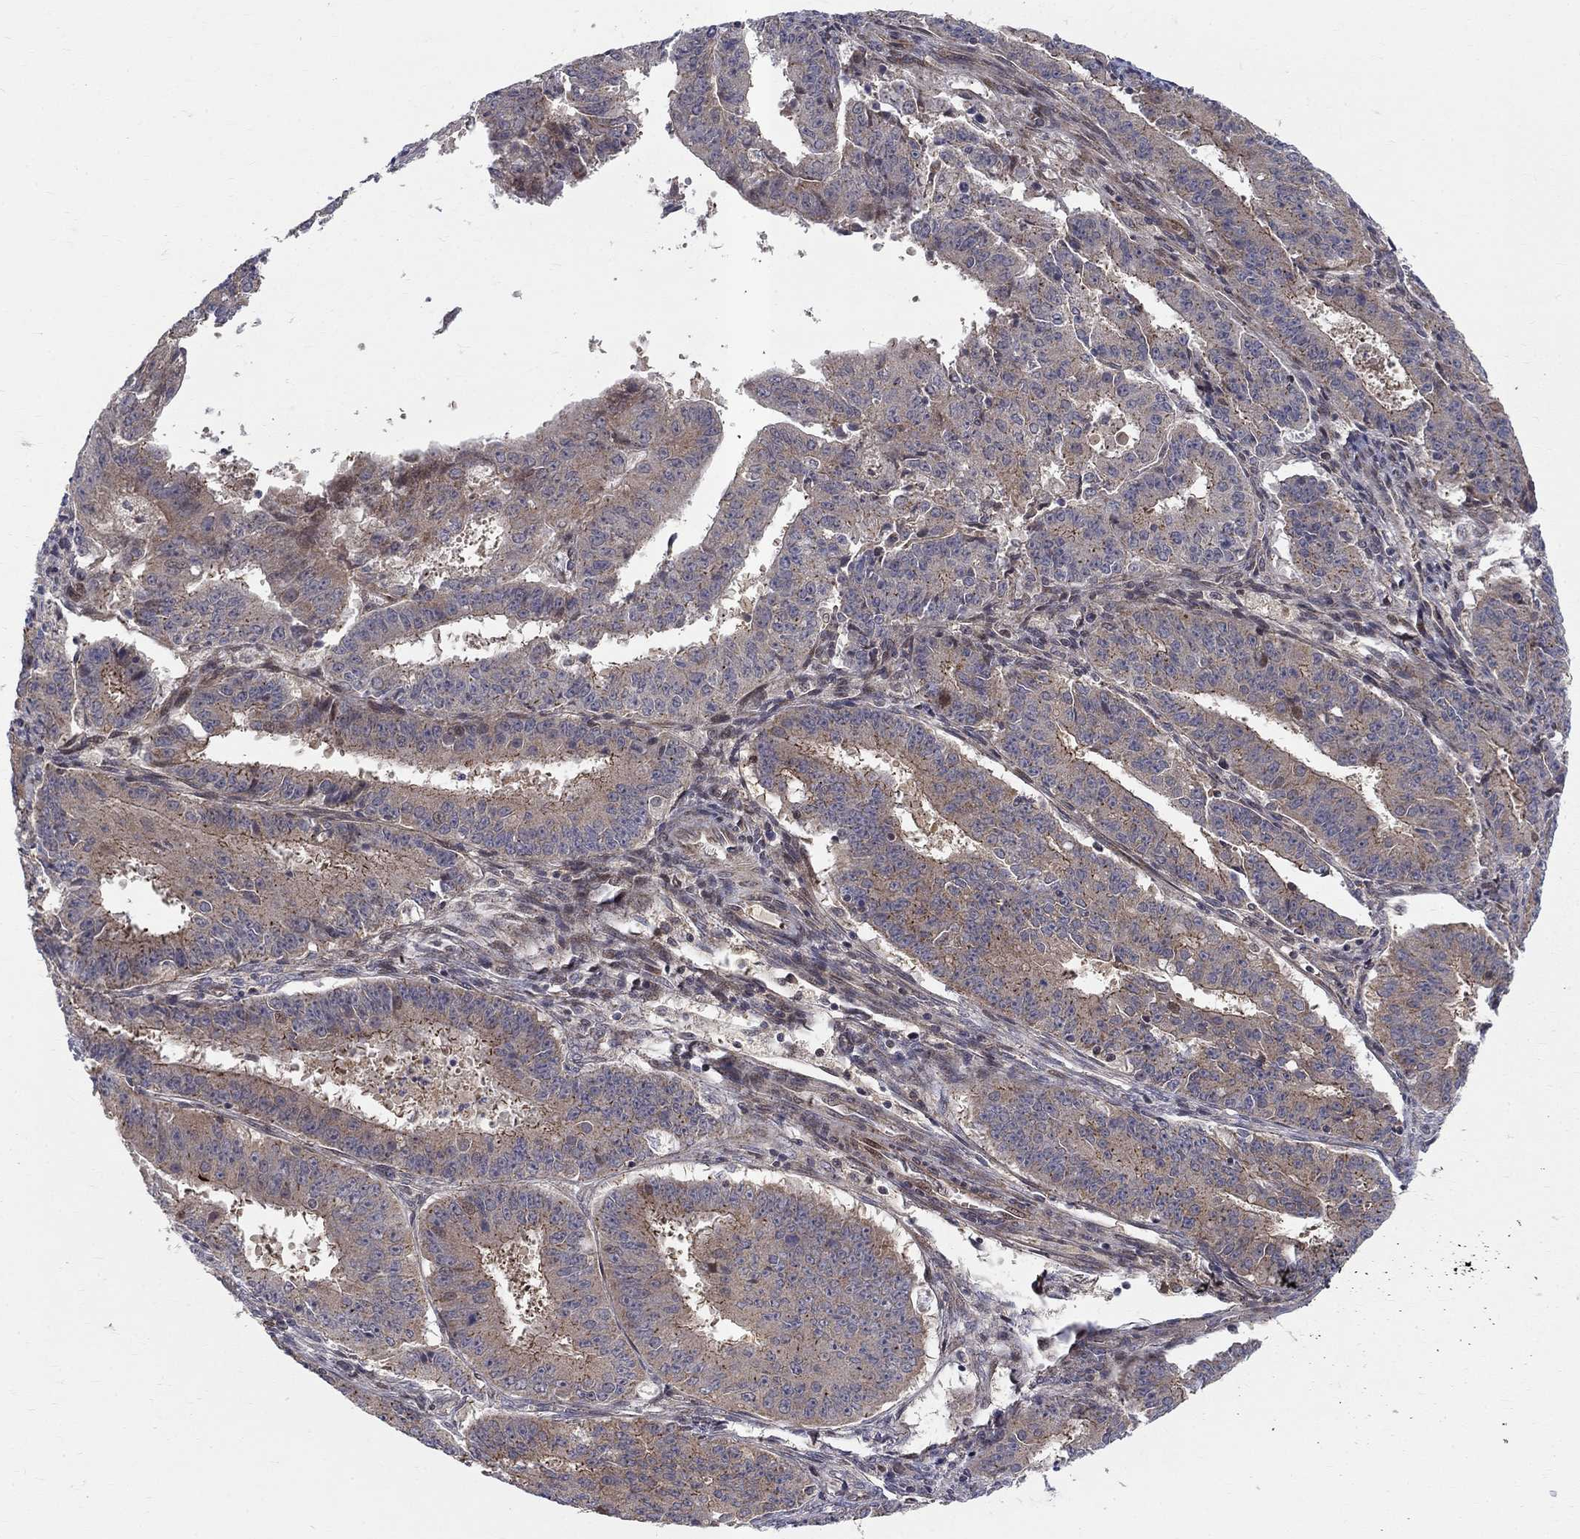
{"staining": {"intensity": "weak", "quantity": "25%-75%", "location": "cytoplasmic/membranous"}, "tissue": "ovarian cancer", "cell_type": "Tumor cells", "image_type": "cancer", "snomed": [{"axis": "morphology", "description": "Carcinoma, endometroid"}, {"axis": "topography", "description": "Ovary"}], "caption": "Protein staining shows weak cytoplasmic/membranous staining in approximately 25%-75% of tumor cells in ovarian endometroid carcinoma.", "gene": "WDR19", "patient": {"sex": "female", "age": 42}}